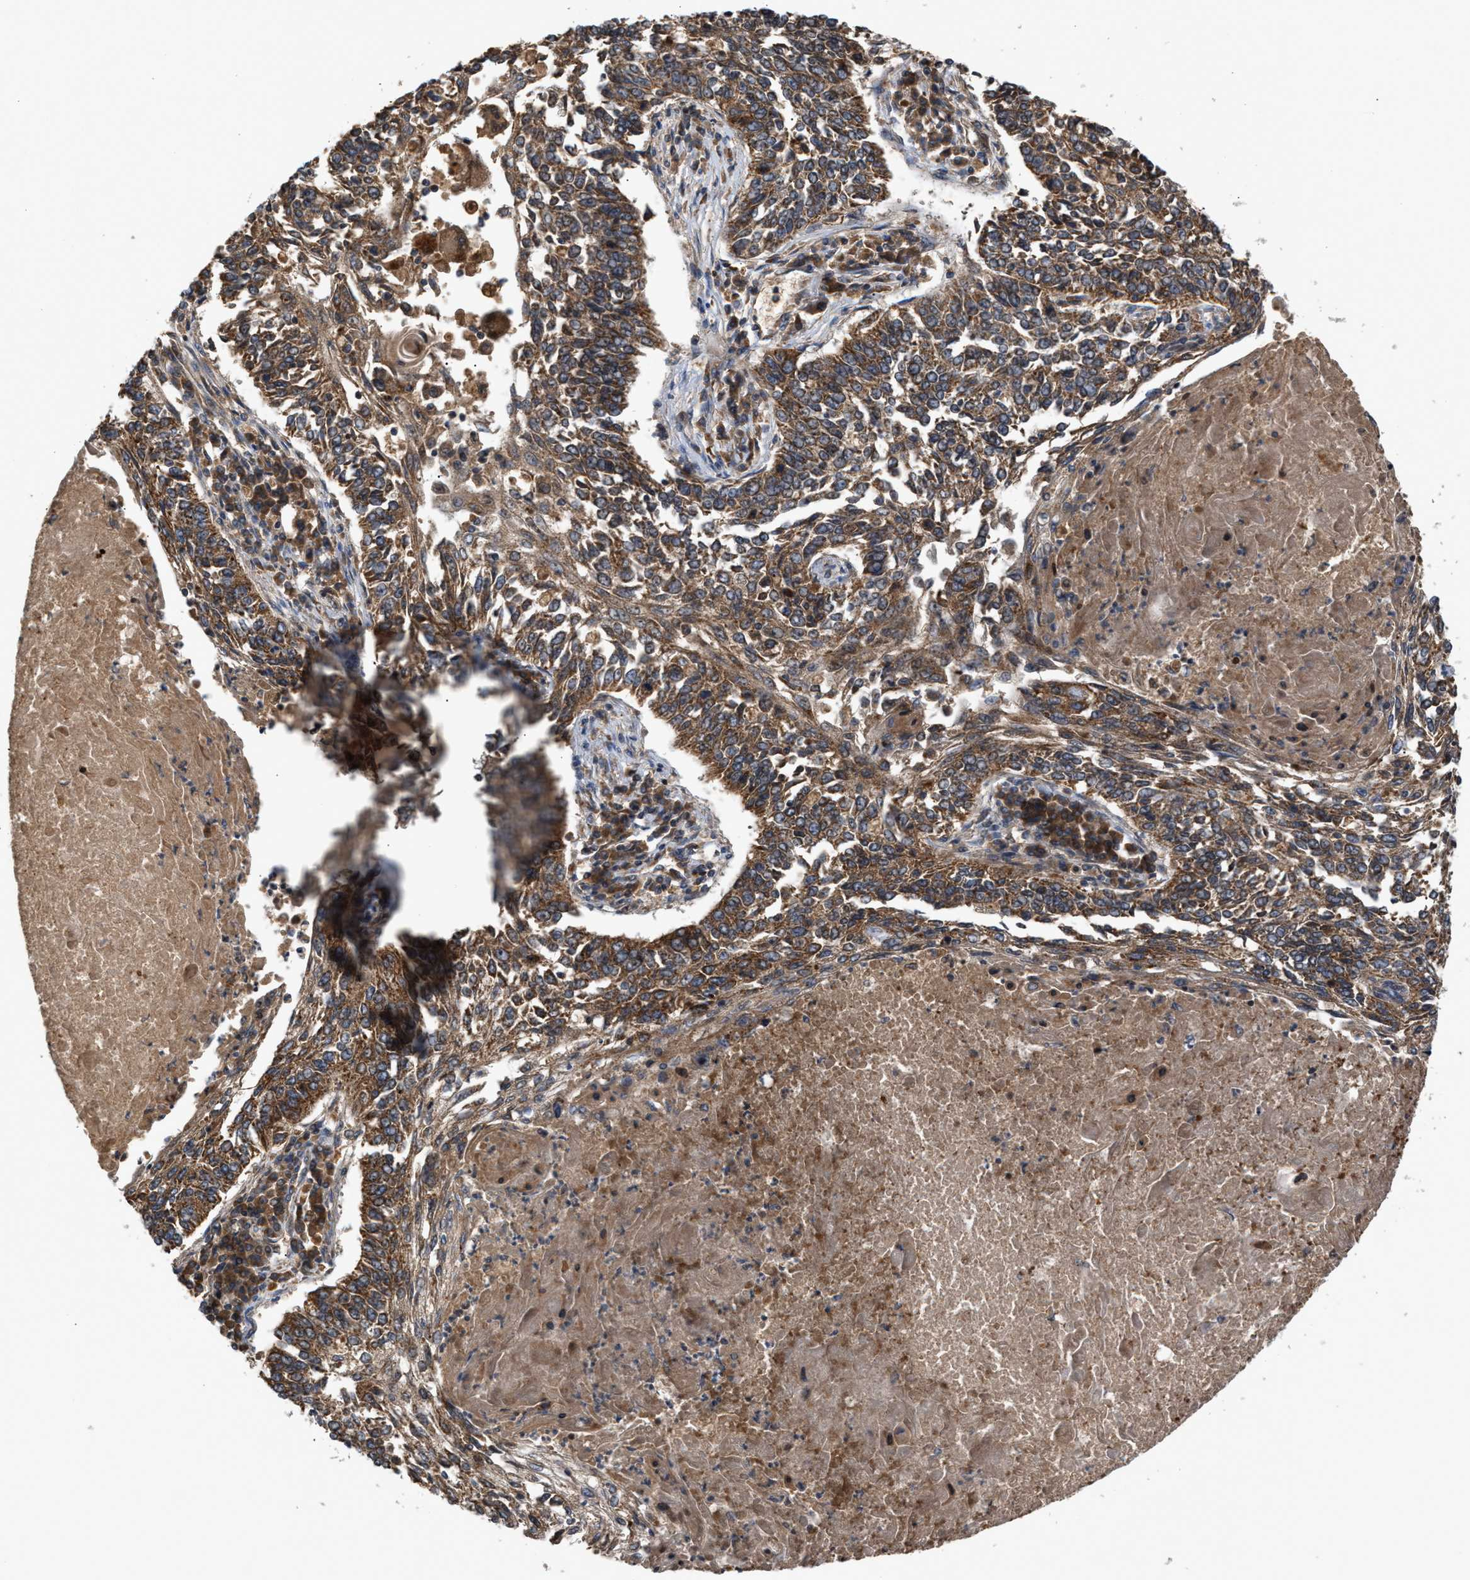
{"staining": {"intensity": "strong", "quantity": ">75%", "location": "cytoplasmic/membranous"}, "tissue": "lung cancer", "cell_type": "Tumor cells", "image_type": "cancer", "snomed": [{"axis": "morphology", "description": "Normal tissue, NOS"}, {"axis": "morphology", "description": "Squamous cell carcinoma, NOS"}, {"axis": "topography", "description": "Cartilage tissue"}, {"axis": "topography", "description": "Bronchus"}, {"axis": "topography", "description": "Lung"}], "caption": "Tumor cells display high levels of strong cytoplasmic/membranous positivity in about >75% of cells in human lung cancer (squamous cell carcinoma). The staining was performed using DAB (3,3'-diaminobenzidine) to visualize the protein expression in brown, while the nuclei were stained in blue with hematoxylin (Magnification: 20x).", "gene": "TACO1", "patient": {"sex": "female", "age": 49}}